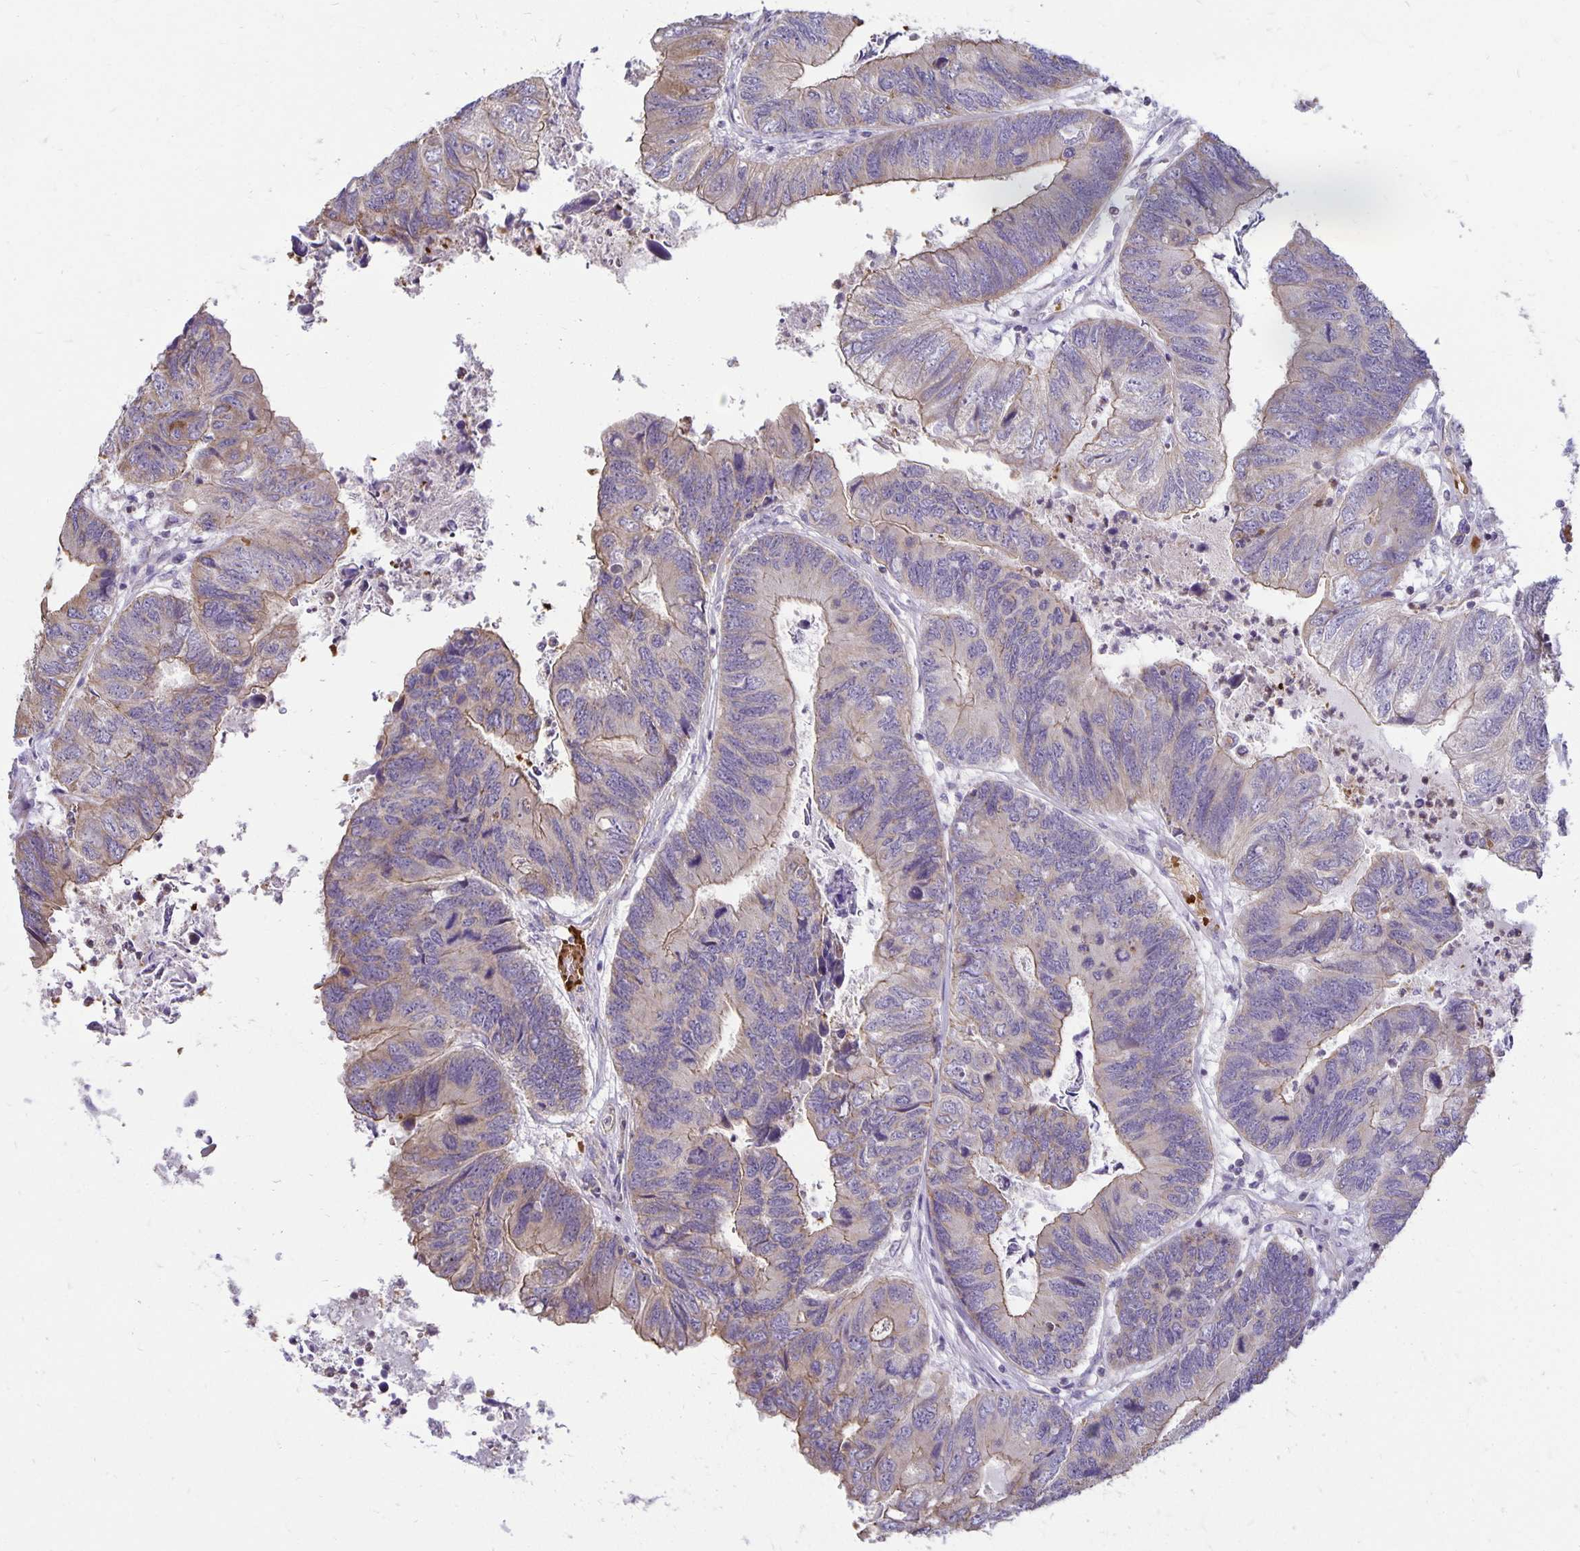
{"staining": {"intensity": "weak", "quantity": "25%-75%", "location": "cytoplasmic/membranous"}, "tissue": "colorectal cancer", "cell_type": "Tumor cells", "image_type": "cancer", "snomed": [{"axis": "morphology", "description": "Adenocarcinoma, NOS"}, {"axis": "topography", "description": "Colon"}], "caption": "Immunohistochemical staining of human colorectal cancer demonstrates weak cytoplasmic/membranous protein positivity in approximately 25%-75% of tumor cells.", "gene": "FN3K", "patient": {"sex": "female", "age": 67}}